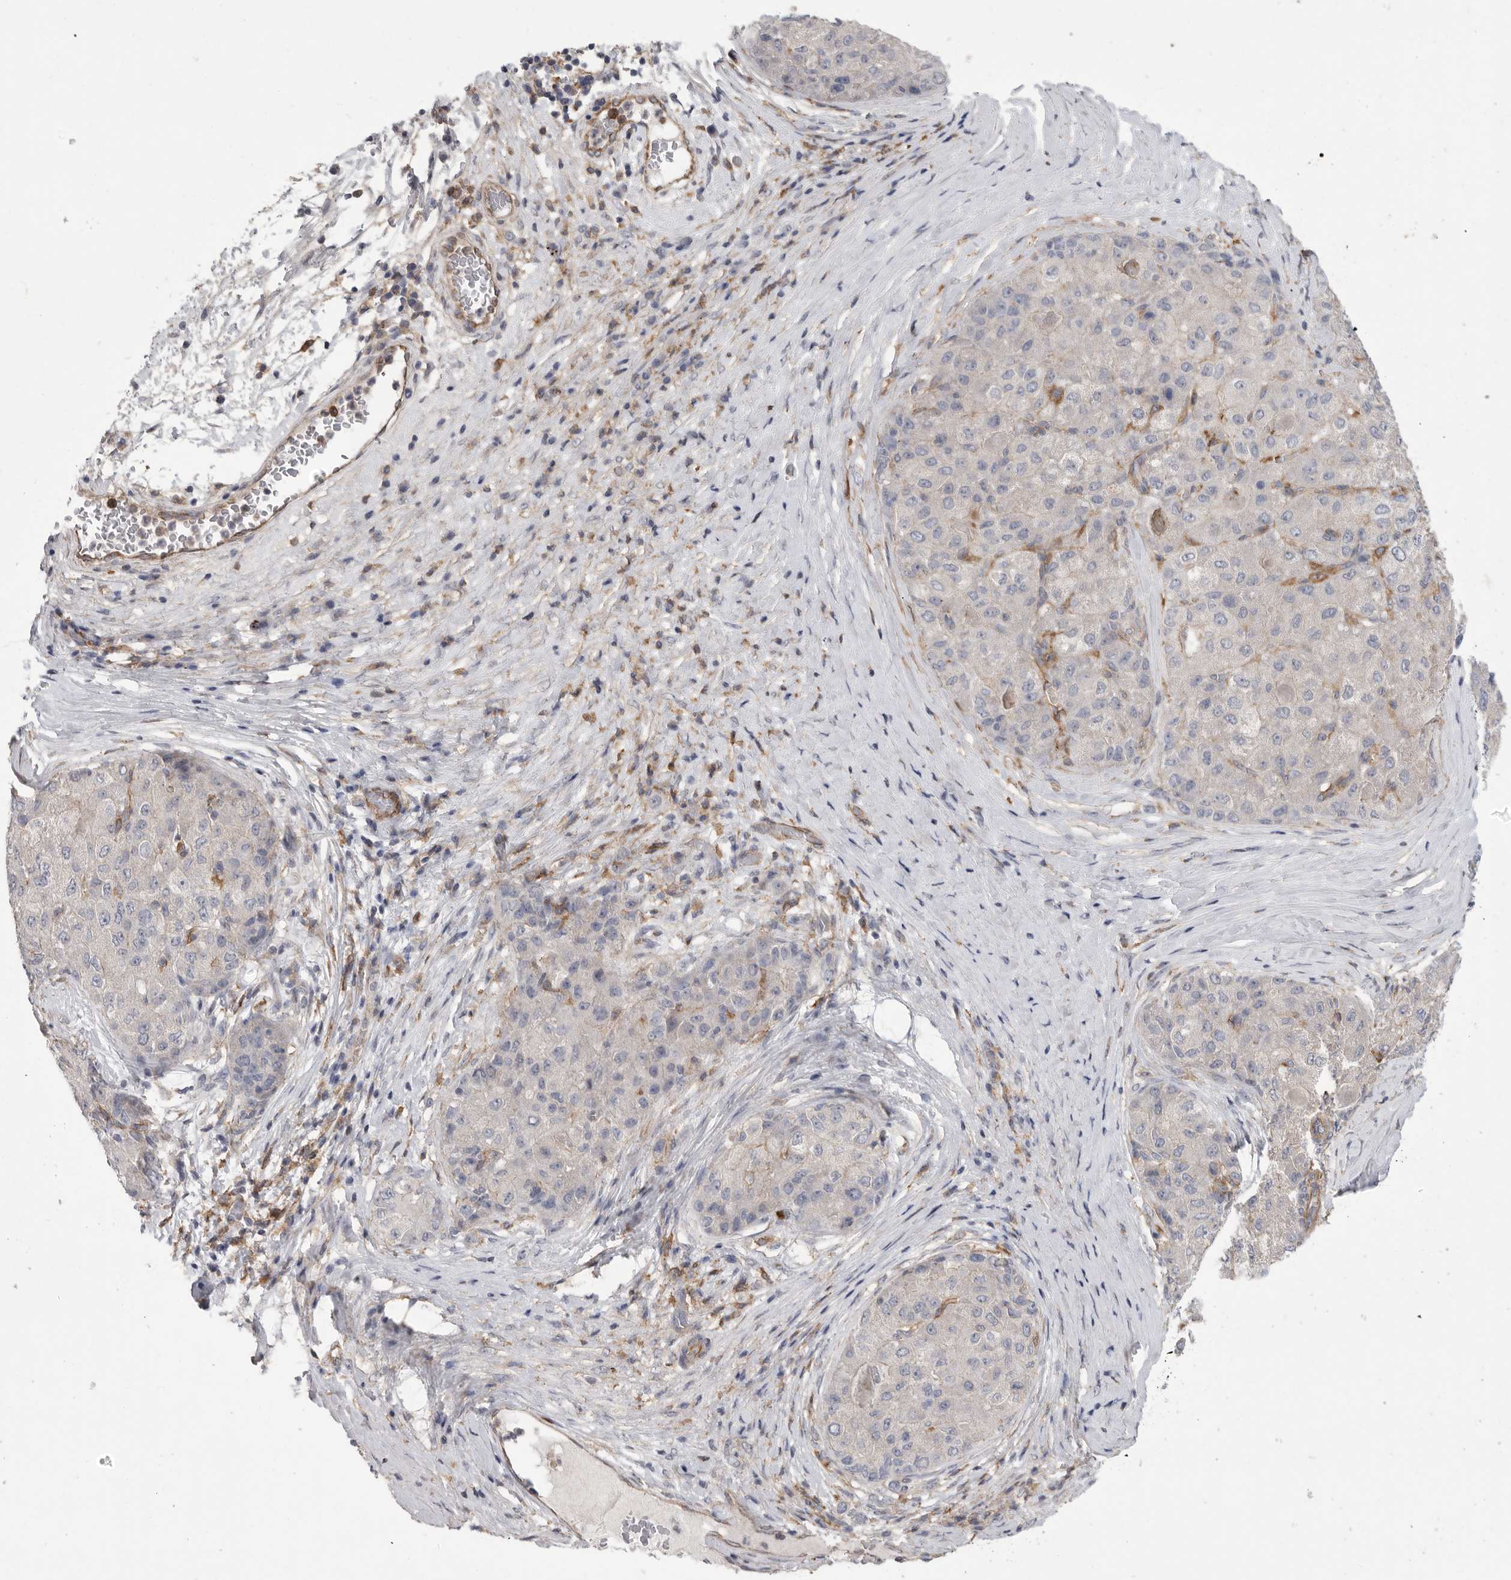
{"staining": {"intensity": "negative", "quantity": "none", "location": "none"}, "tissue": "liver cancer", "cell_type": "Tumor cells", "image_type": "cancer", "snomed": [{"axis": "morphology", "description": "Carcinoma, Hepatocellular, NOS"}, {"axis": "topography", "description": "Liver"}], "caption": "Liver hepatocellular carcinoma was stained to show a protein in brown. There is no significant expression in tumor cells.", "gene": "SIGLEC10", "patient": {"sex": "male", "age": 80}}